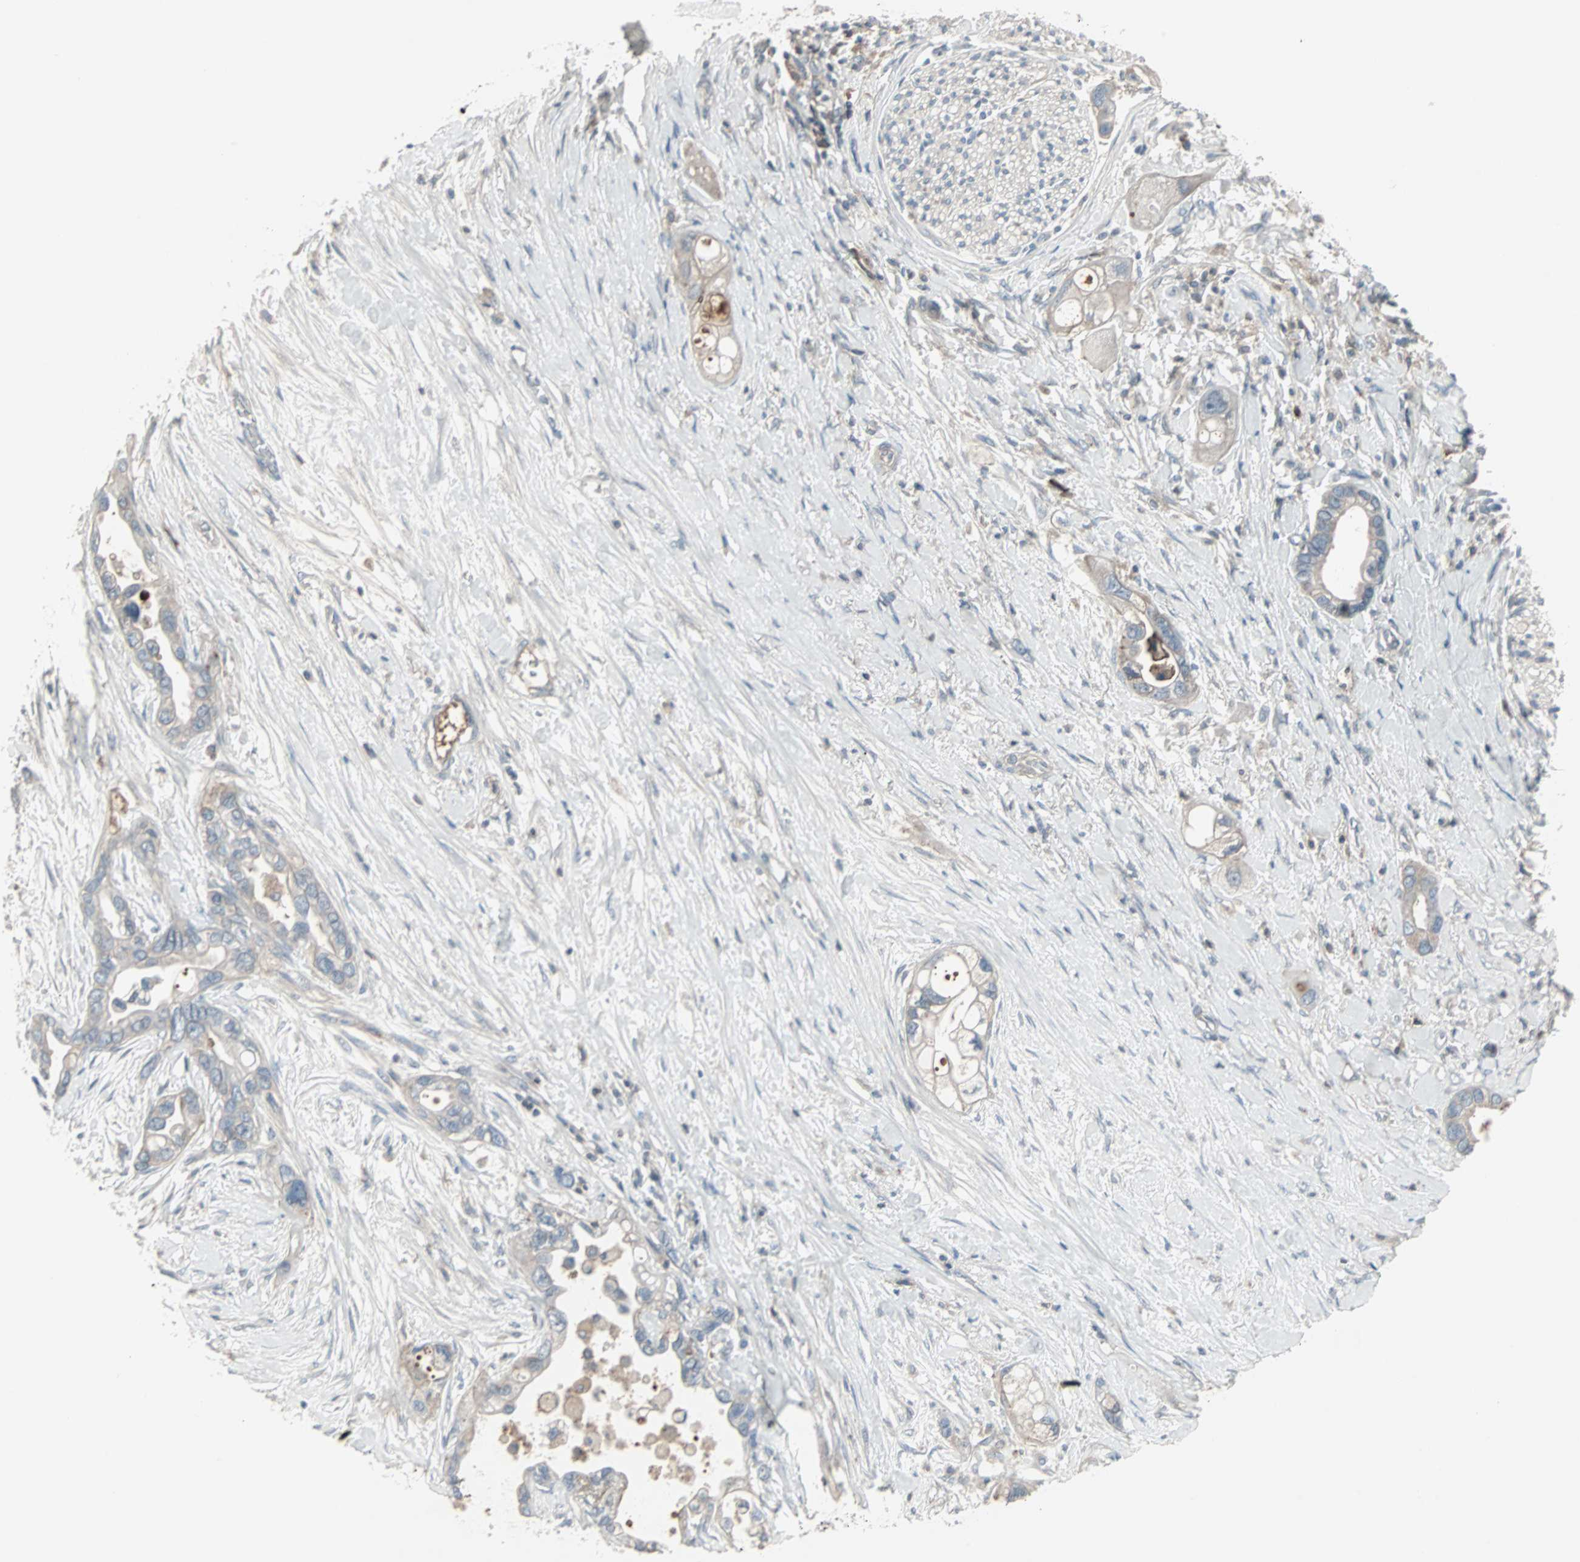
{"staining": {"intensity": "weak", "quantity": "25%-75%", "location": "cytoplasmic/membranous"}, "tissue": "pancreatic cancer", "cell_type": "Tumor cells", "image_type": "cancer", "snomed": [{"axis": "morphology", "description": "Adenocarcinoma, NOS"}, {"axis": "topography", "description": "Pancreas"}], "caption": "Pancreatic cancer (adenocarcinoma) stained for a protein (brown) reveals weak cytoplasmic/membranous positive positivity in approximately 25%-75% of tumor cells.", "gene": "ZSCAN32", "patient": {"sex": "female", "age": 77}}